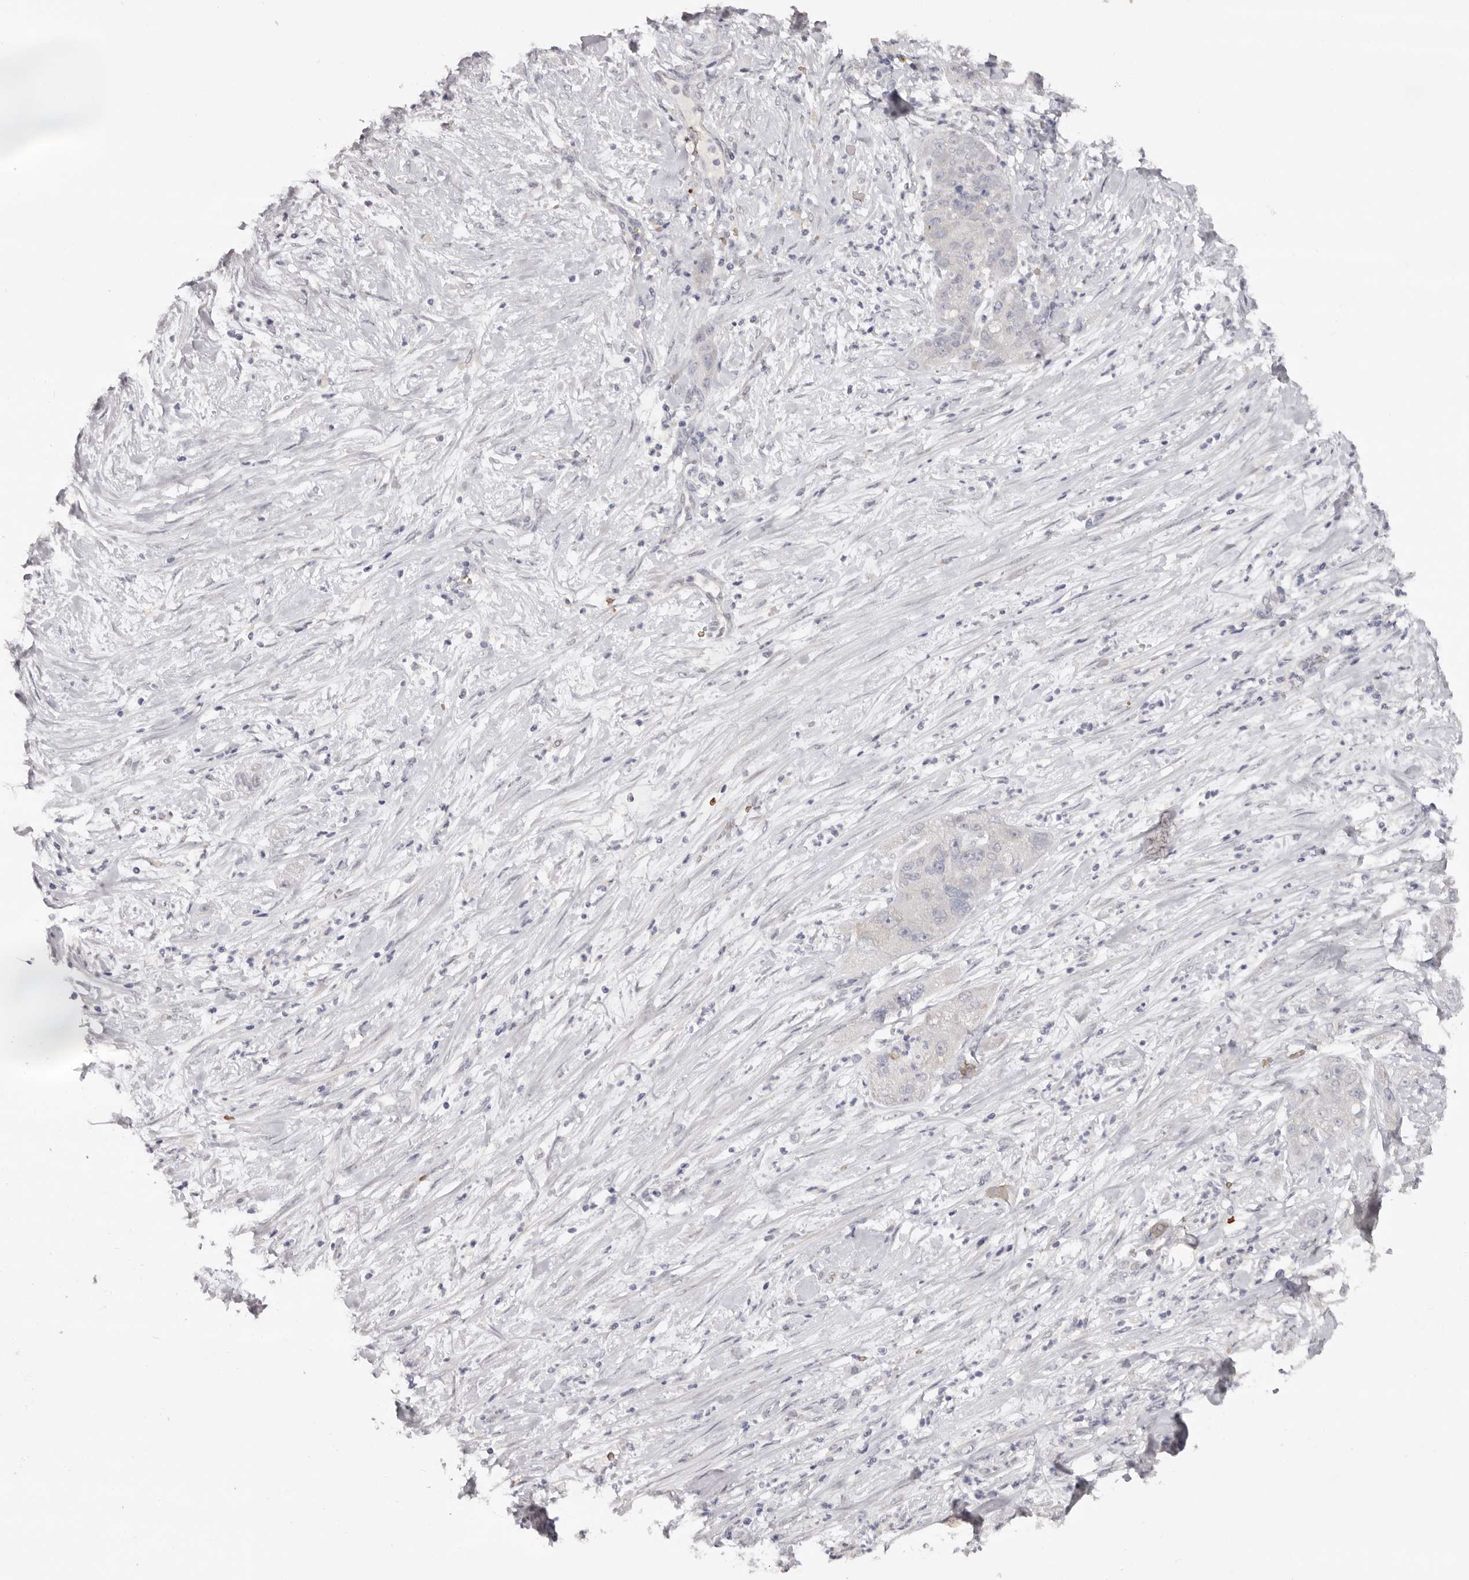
{"staining": {"intensity": "negative", "quantity": "none", "location": "none"}, "tissue": "pancreatic cancer", "cell_type": "Tumor cells", "image_type": "cancer", "snomed": [{"axis": "morphology", "description": "Adenocarcinoma, NOS"}, {"axis": "topography", "description": "Pancreas"}], "caption": "High power microscopy image of an immunohistochemistry histopathology image of pancreatic cancer (adenocarcinoma), revealing no significant positivity in tumor cells.", "gene": "TNR", "patient": {"sex": "female", "age": 78}}